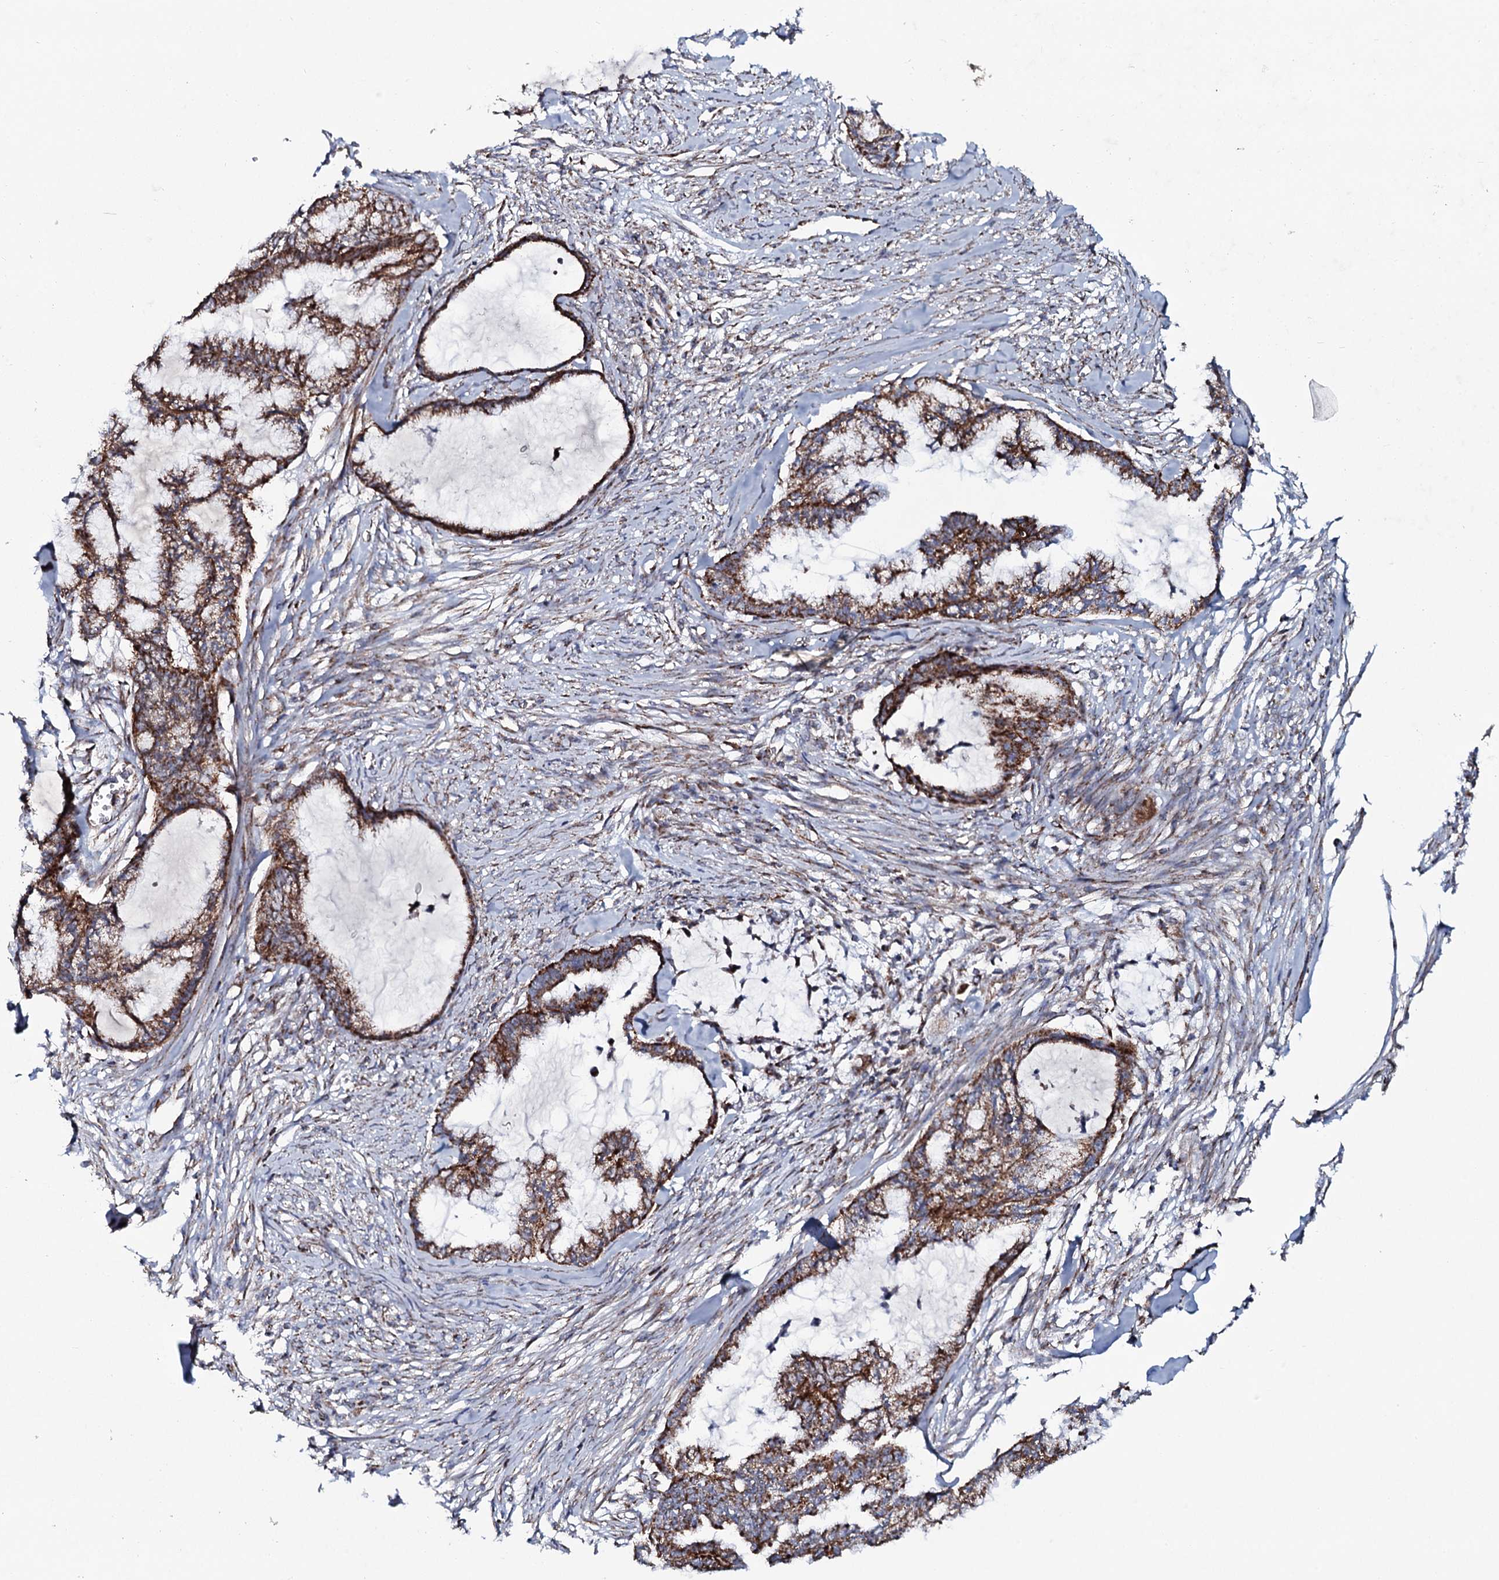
{"staining": {"intensity": "strong", "quantity": ">75%", "location": "cytoplasmic/membranous"}, "tissue": "endometrial cancer", "cell_type": "Tumor cells", "image_type": "cancer", "snomed": [{"axis": "morphology", "description": "Adenocarcinoma, NOS"}, {"axis": "topography", "description": "Endometrium"}], "caption": "High-power microscopy captured an immunohistochemistry image of endometrial cancer (adenocarcinoma), revealing strong cytoplasmic/membranous staining in about >75% of tumor cells.", "gene": "EVC2", "patient": {"sex": "female", "age": 86}}